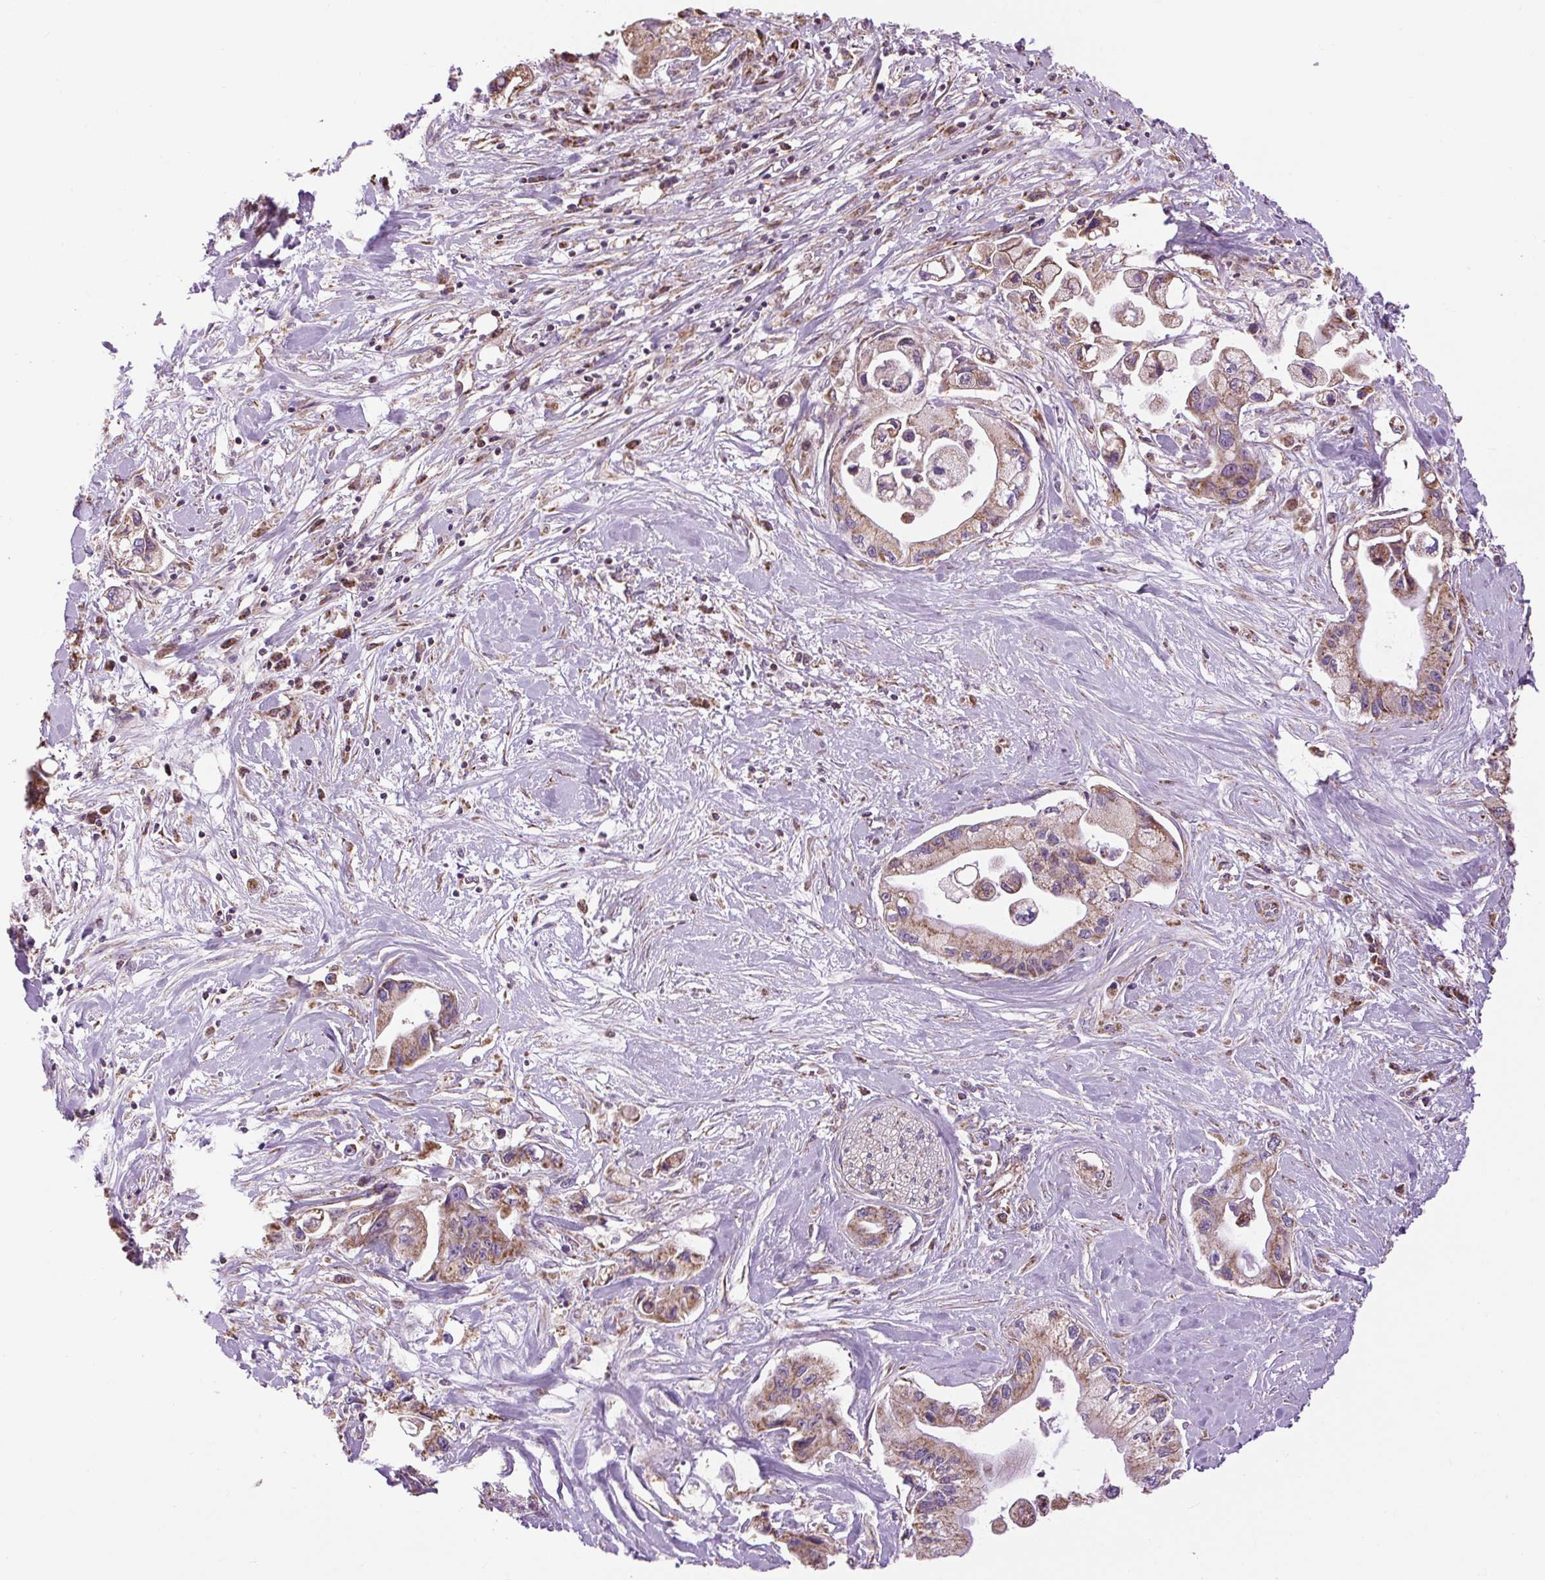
{"staining": {"intensity": "moderate", "quantity": ">75%", "location": "cytoplasmic/membranous"}, "tissue": "pancreatic cancer", "cell_type": "Tumor cells", "image_type": "cancer", "snomed": [{"axis": "morphology", "description": "Adenocarcinoma, NOS"}, {"axis": "topography", "description": "Pancreas"}], "caption": "A medium amount of moderate cytoplasmic/membranous expression is identified in approximately >75% of tumor cells in pancreatic adenocarcinoma tissue. The protein is shown in brown color, while the nuclei are stained blue.", "gene": "PLCG1", "patient": {"sex": "male", "age": 61}}